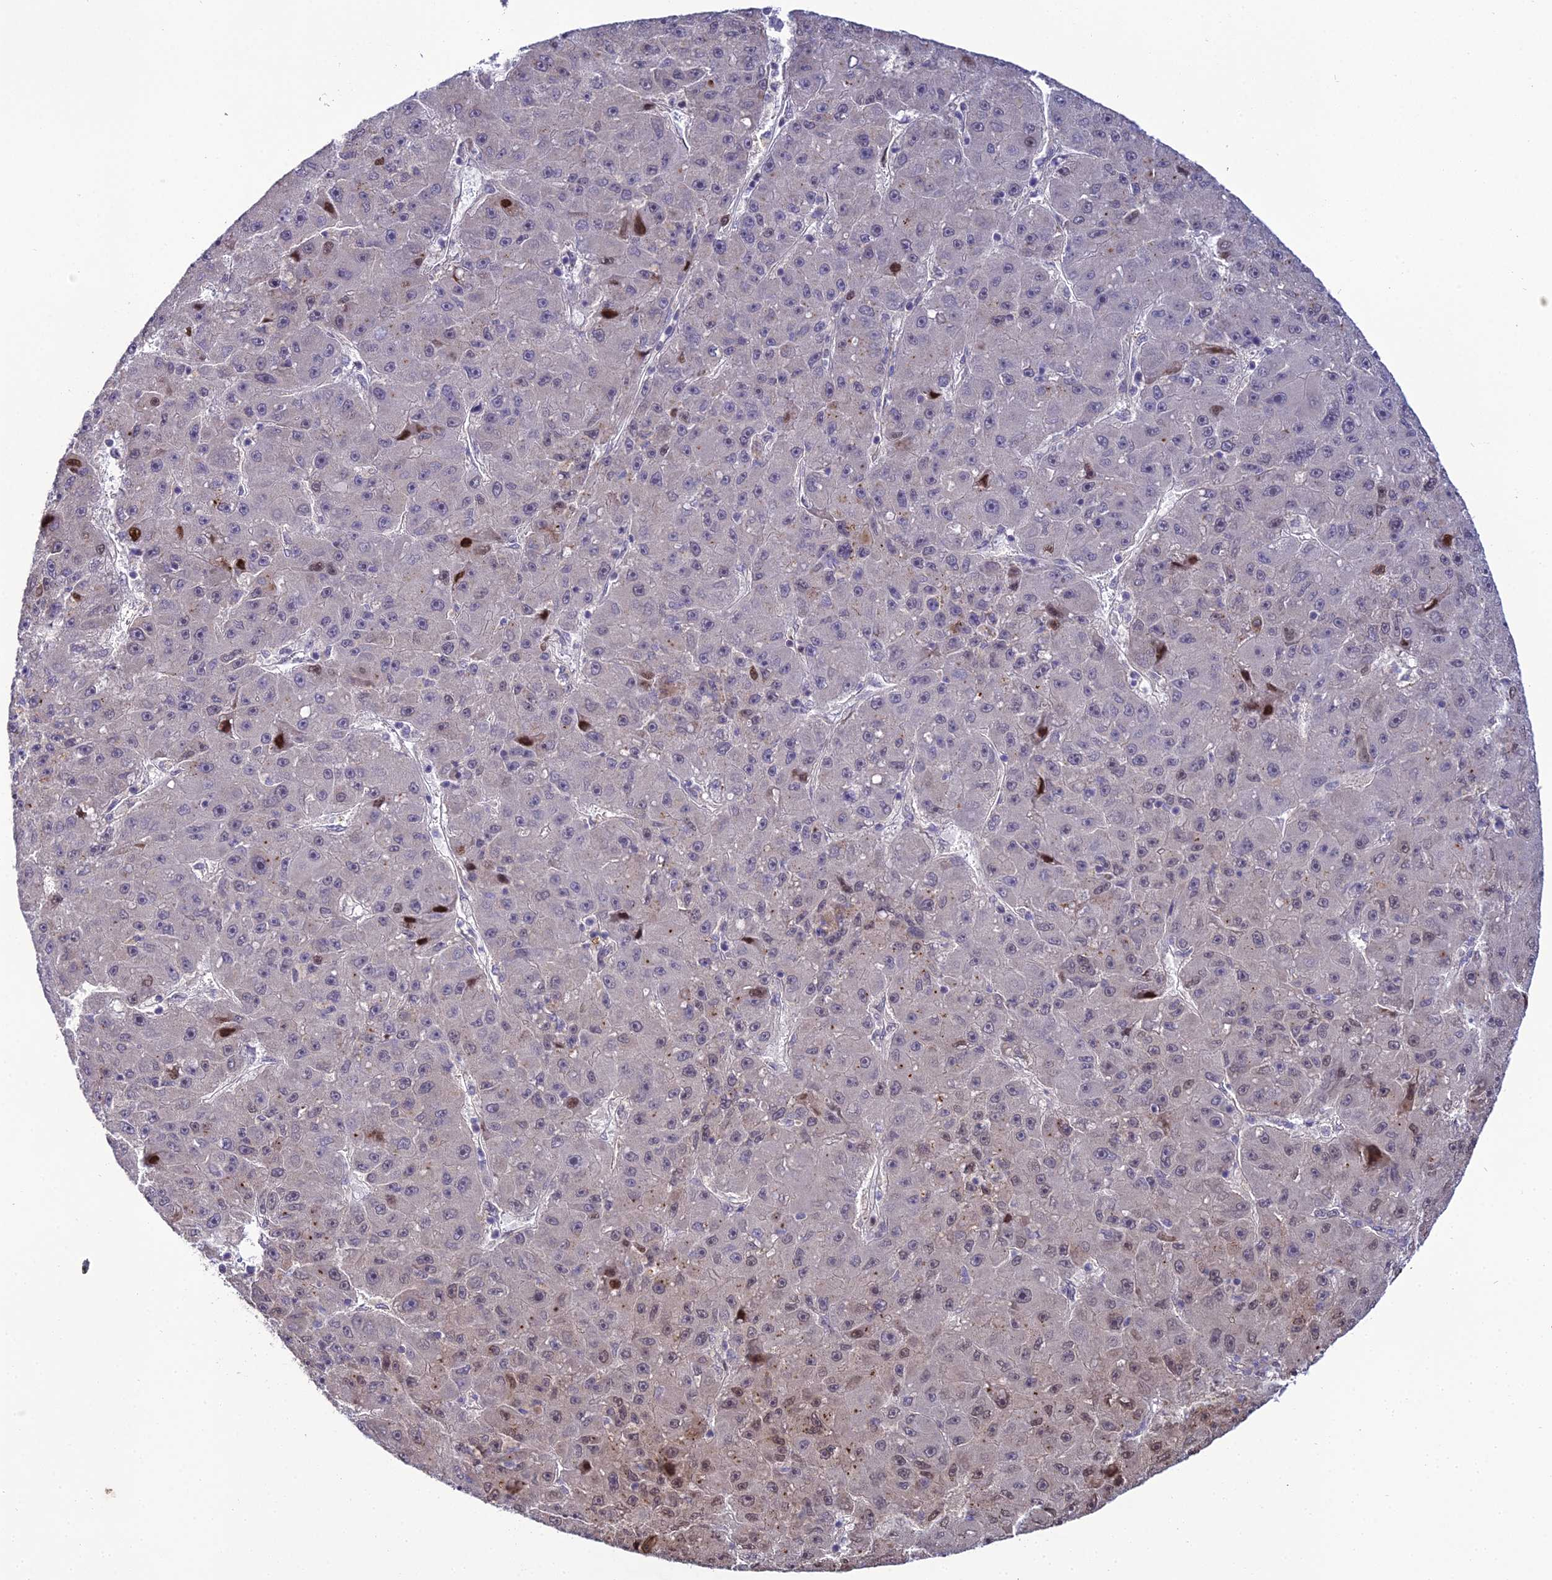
{"staining": {"intensity": "weak", "quantity": "<25%", "location": "nuclear"}, "tissue": "liver cancer", "cell_type": "Tumor cells", "image_type": "cancer", "snomed": [{"axis": "morphology", "description": "Carcinoma, Hepatocellular, NOS"}, {"axis": "topography", "description": "Liver"}], "caption": "Protein analysis of liver hepatocellular carcinoma displays no significant expression in tumor cells.", "gene": "ZNF707", "patient": {"sex": "male", "age": 67}}